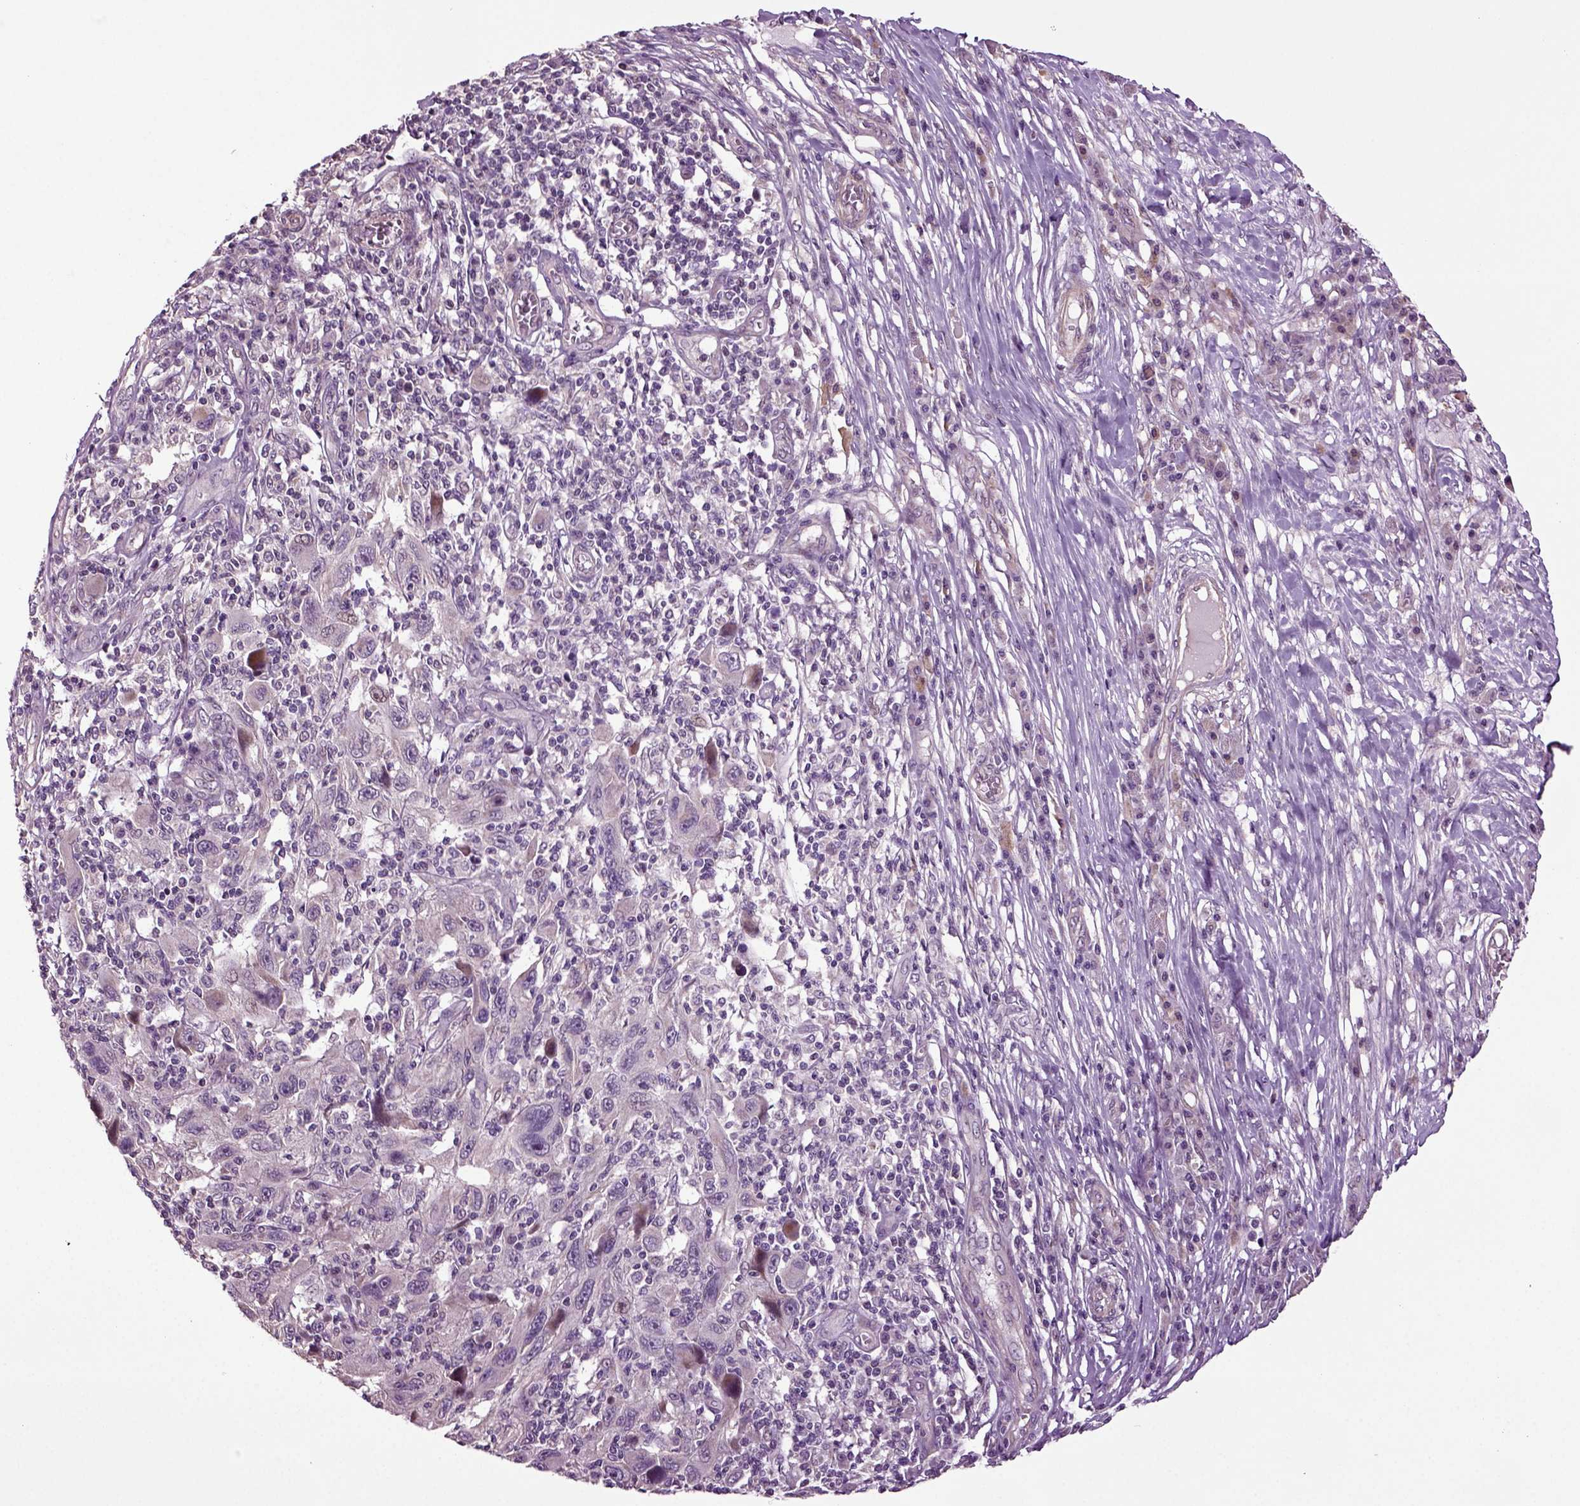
{"staining": {"intensity": "negative", "quantity": "none", "location": "none"}, "tissue": "melanoma", "cell_type": "Tumor cells", "image_type": "cancer", "snomed": [{"axis": "morphology", "description": "Malignant melanoma, NOS"}, {"axis": "topography", "description": "Skin"}], "caption": "The image displays no significant positivity in tumor cells of melanoma.", "gene": "HAGHL", "patient": {"sex": "male", "age": 53}}